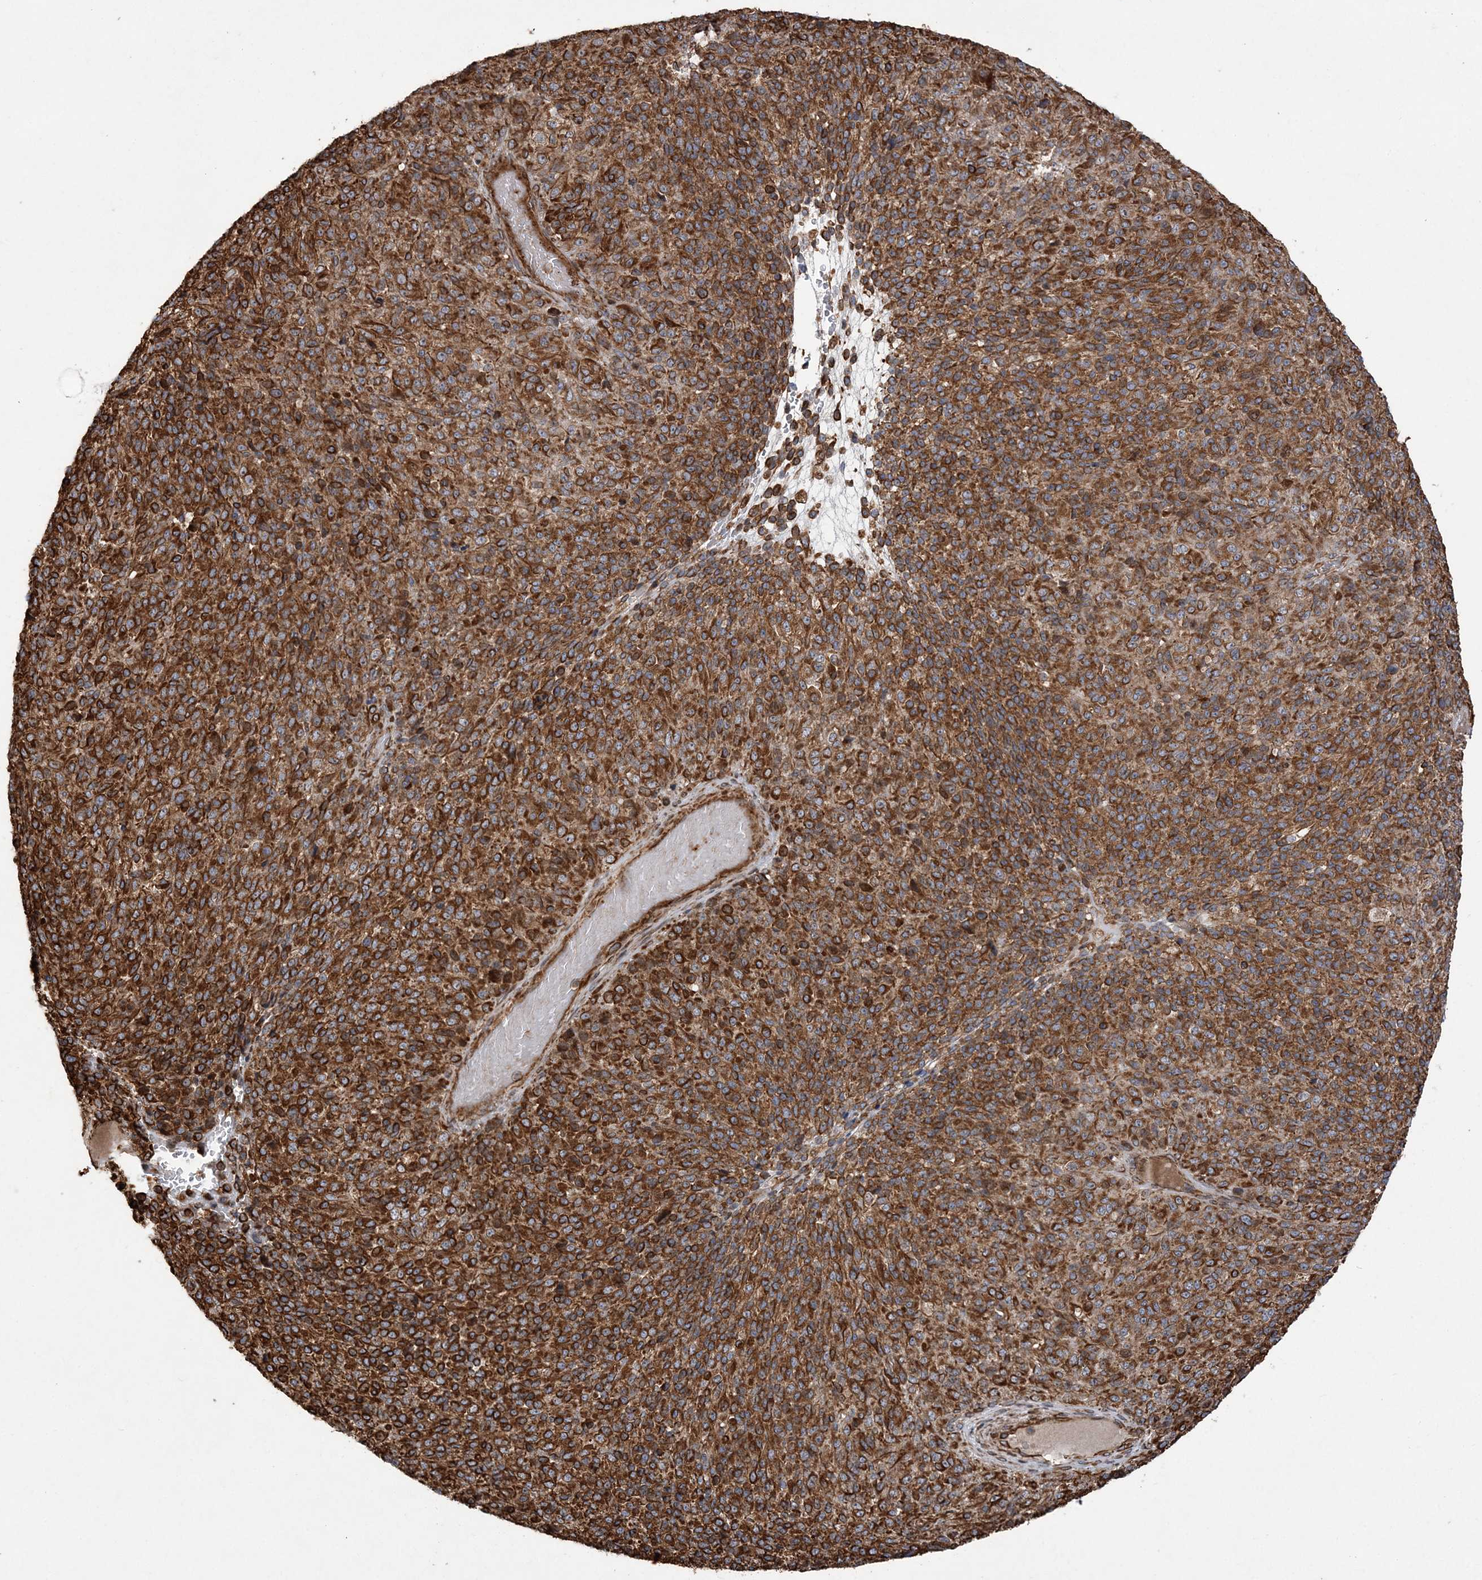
{"staining": {"intensity": "strong", "quantity": ">75%", "location": "cytoplasmic/membranous"}, "tissue": "melanoma", "cell_type": "Tumor cells", "image_type": "cancer", "snomed": [{"axis": "morphology", "description": "Malignant melanoma, Metastatic site"}, {"axis": "topography", "description": "Brain"}], "caption": "Protein staining of melanoma tissue shows strong cytoplasmic/membranous staining in approximately >75% of tumor cells.", "gene": "FAM114A2", "patient": {"sex": "female", "age": 56}}